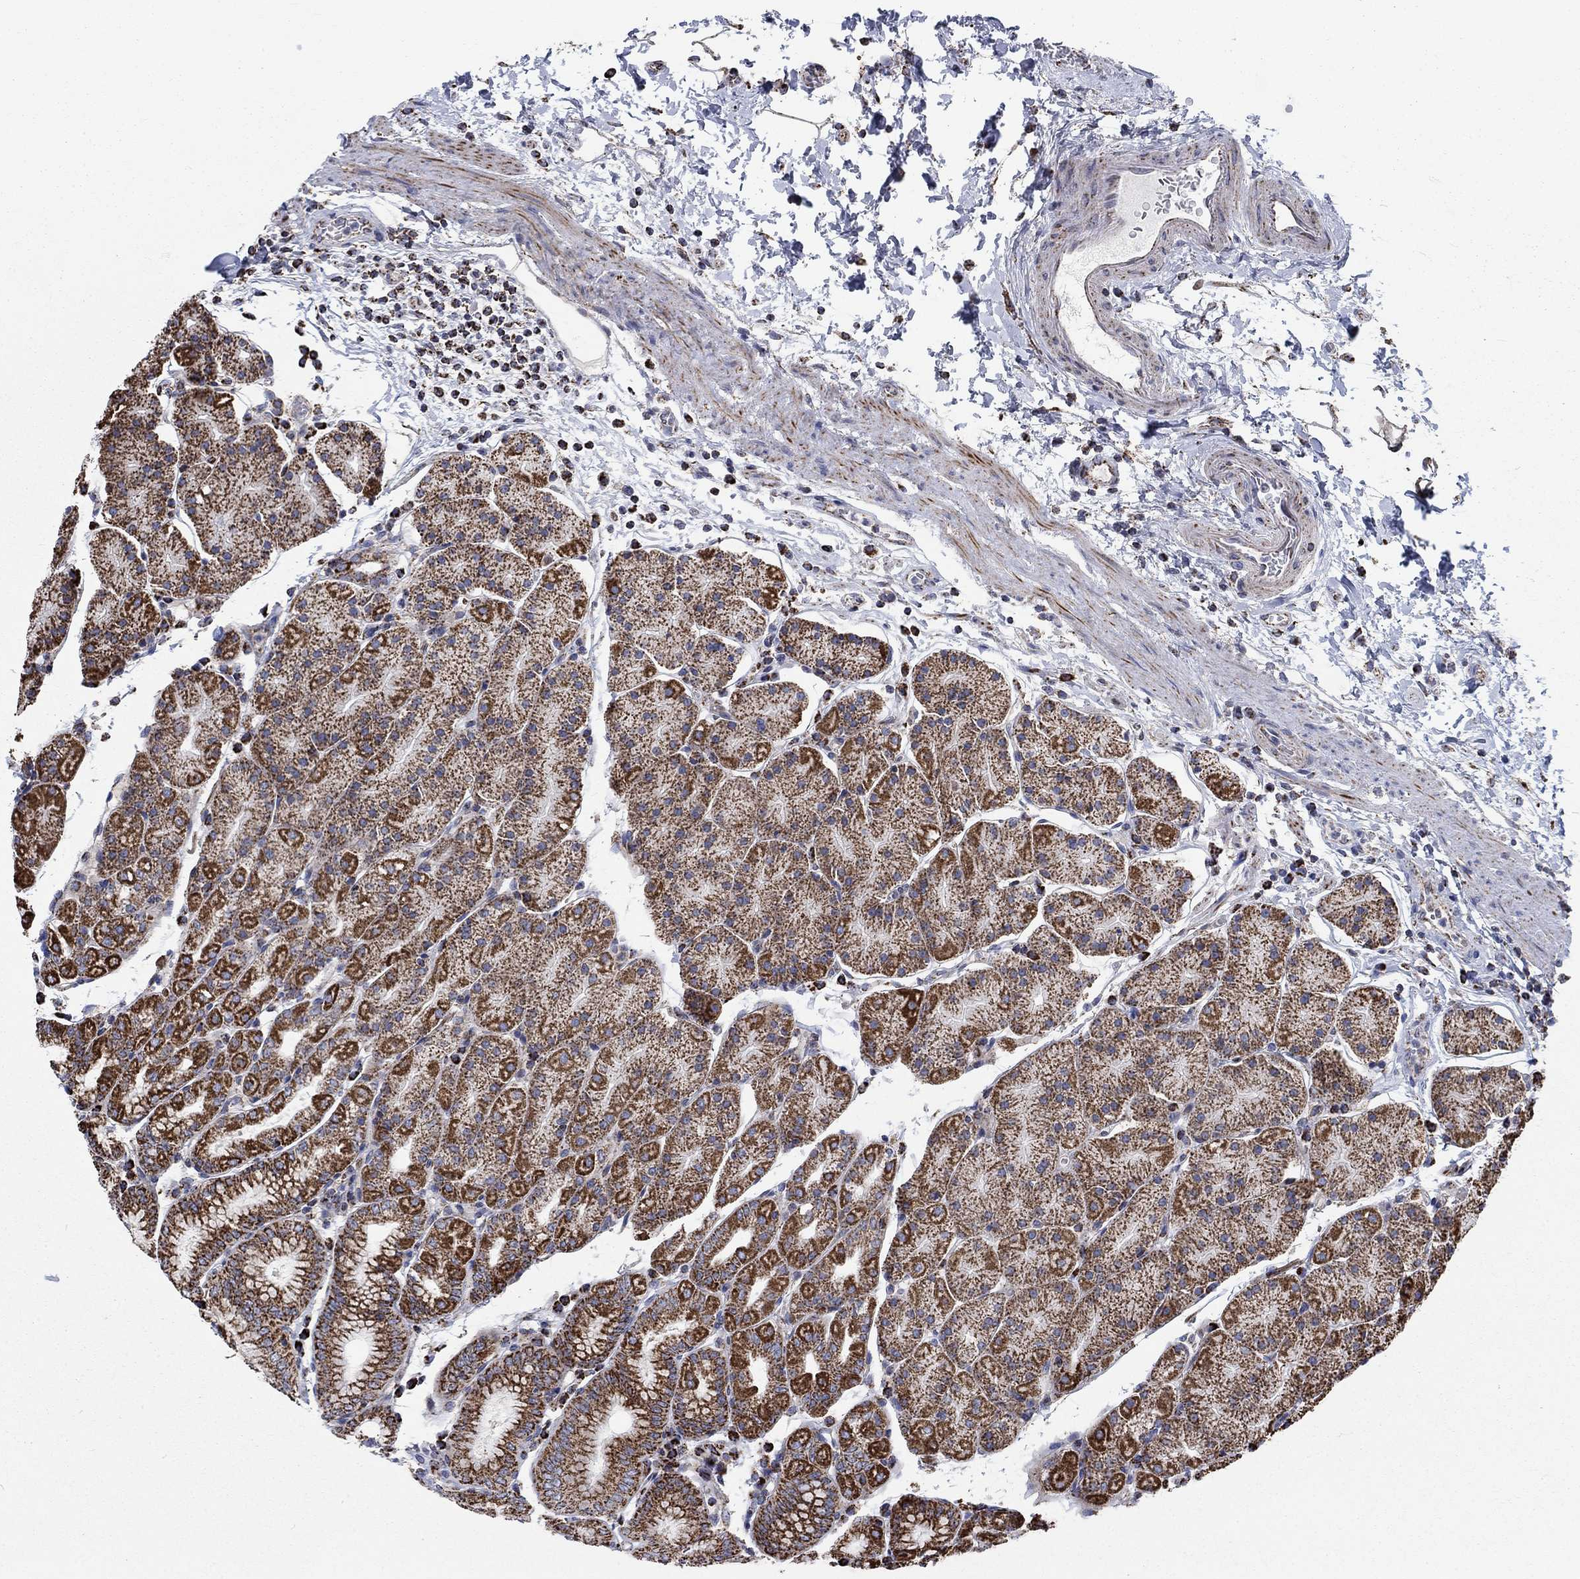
{"staining": {"intensity": "strong", "quantity": ">75%", "location": "cytoplasmic/membranous"}, "tissue": "stomach", "cell_type": "Glandular cells", "image_type": "normal", "snomed": [{"axis": "morphology", "description": "Normal tissue, NOS"}, {"axis": "topography", "description": "Stomach"}], "caption": "Immunohistochemistry (IHC) histopathology image of benign stomach: human stomach stained using immunohistochemistry (IHC) displays high levels of strong protein expression localized specifically in the cytoplasmic/membranous of glandular cells, appearing as a cytoplasmic/membranous brown color.", "gene": "MOAP1", "patient": {"sex": "male", "age": 54}}